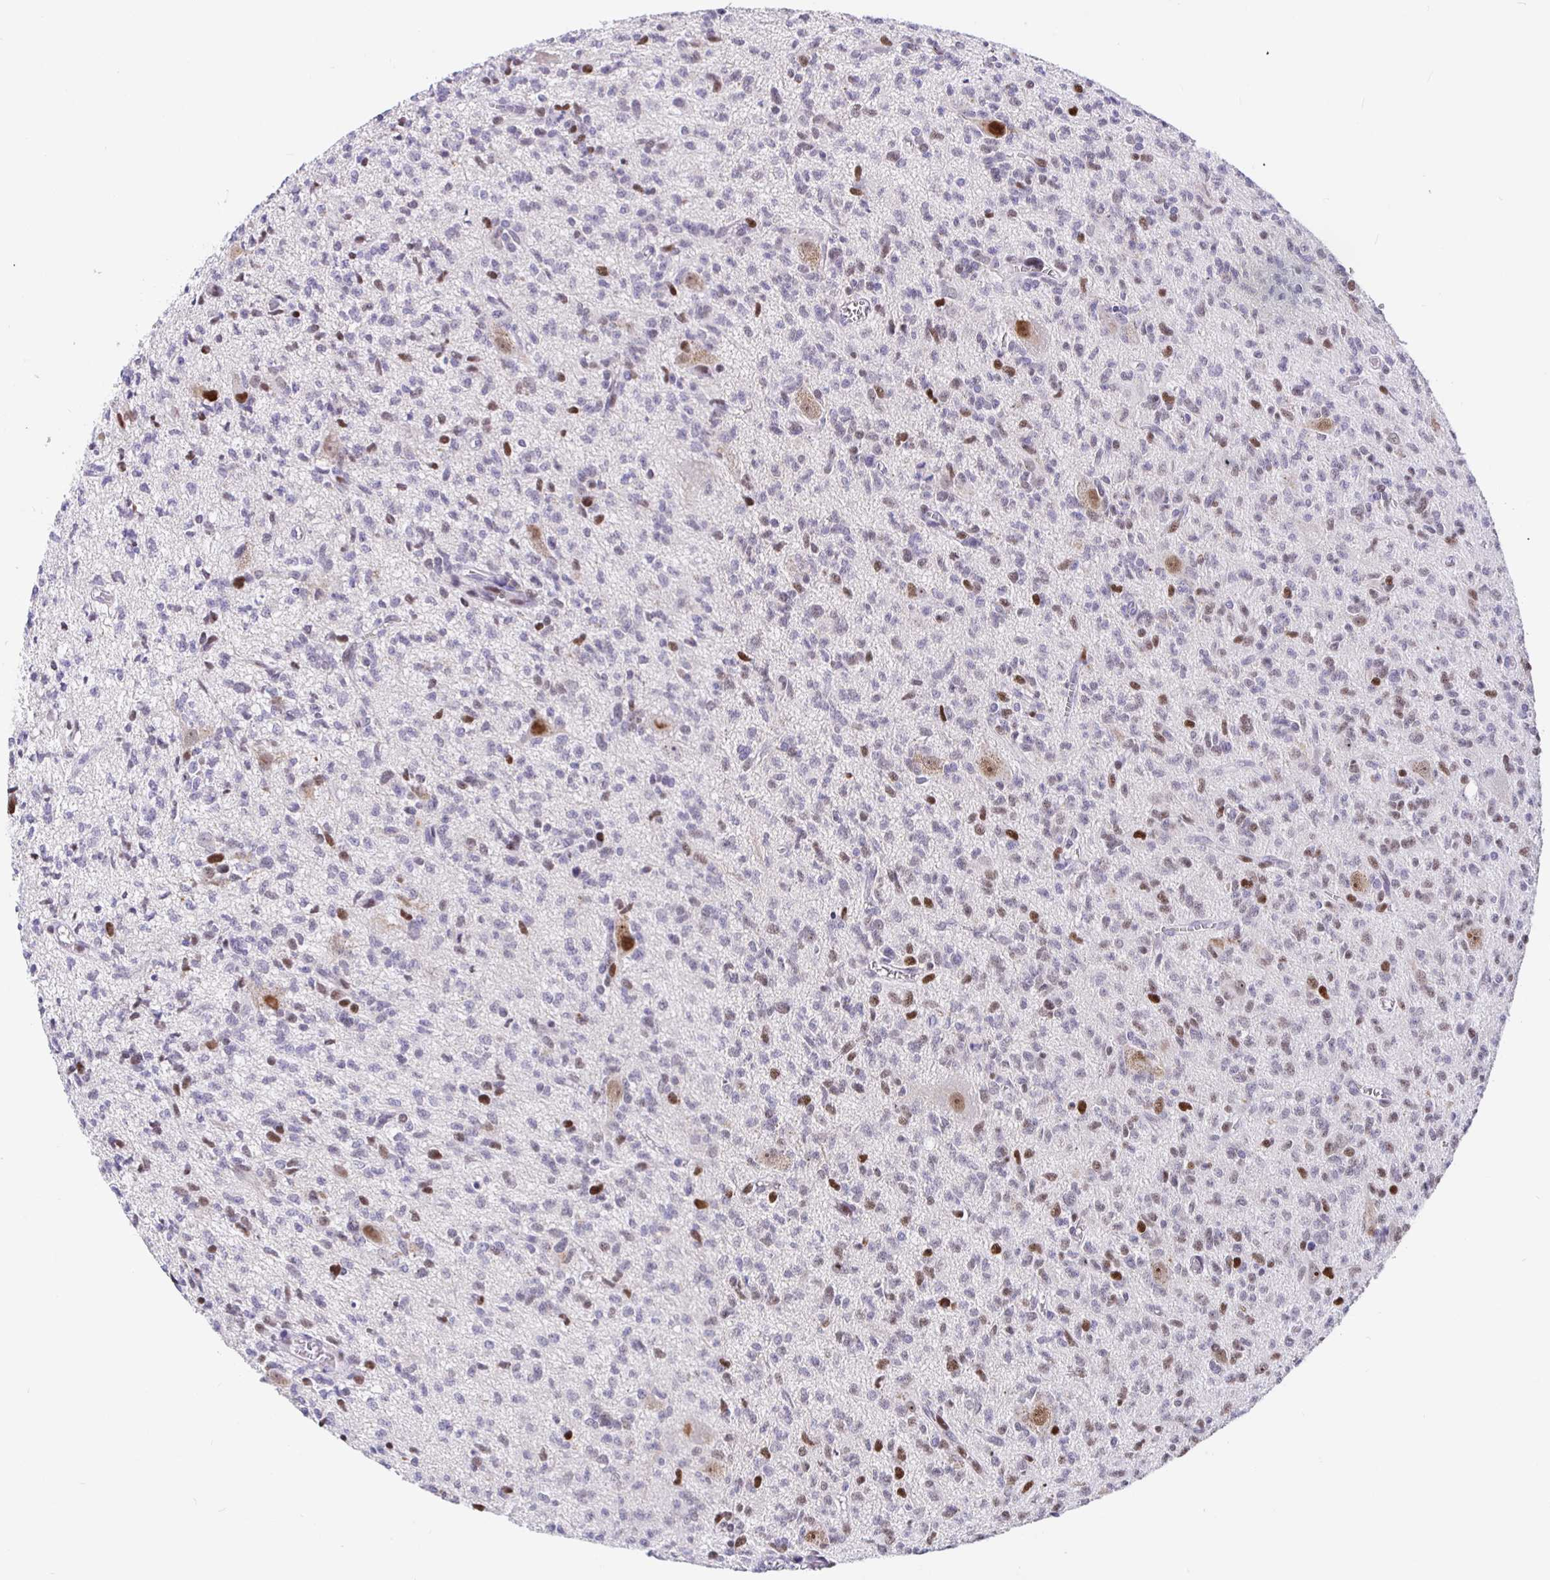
{"staining": {"intensity": "moderate", "quantity": "<25%", "location": "nuclear"}, "tissue": "glioma", "cell_type": "Tumor cells", "image_type": "cancer", "snomed": [{"axis": "morphology", "description": "Glioma, malignant, Low grade"}, {"axis": "topography", "description": "Brain"}], "caption": "IHC micrograph of human glioma stained for a protein (brown), which exhibits low levels of moderate nuclear staining in about <25% of tumor cells.", "gene": "SETD5", "patient": {"sex": "male", "age": 64}}